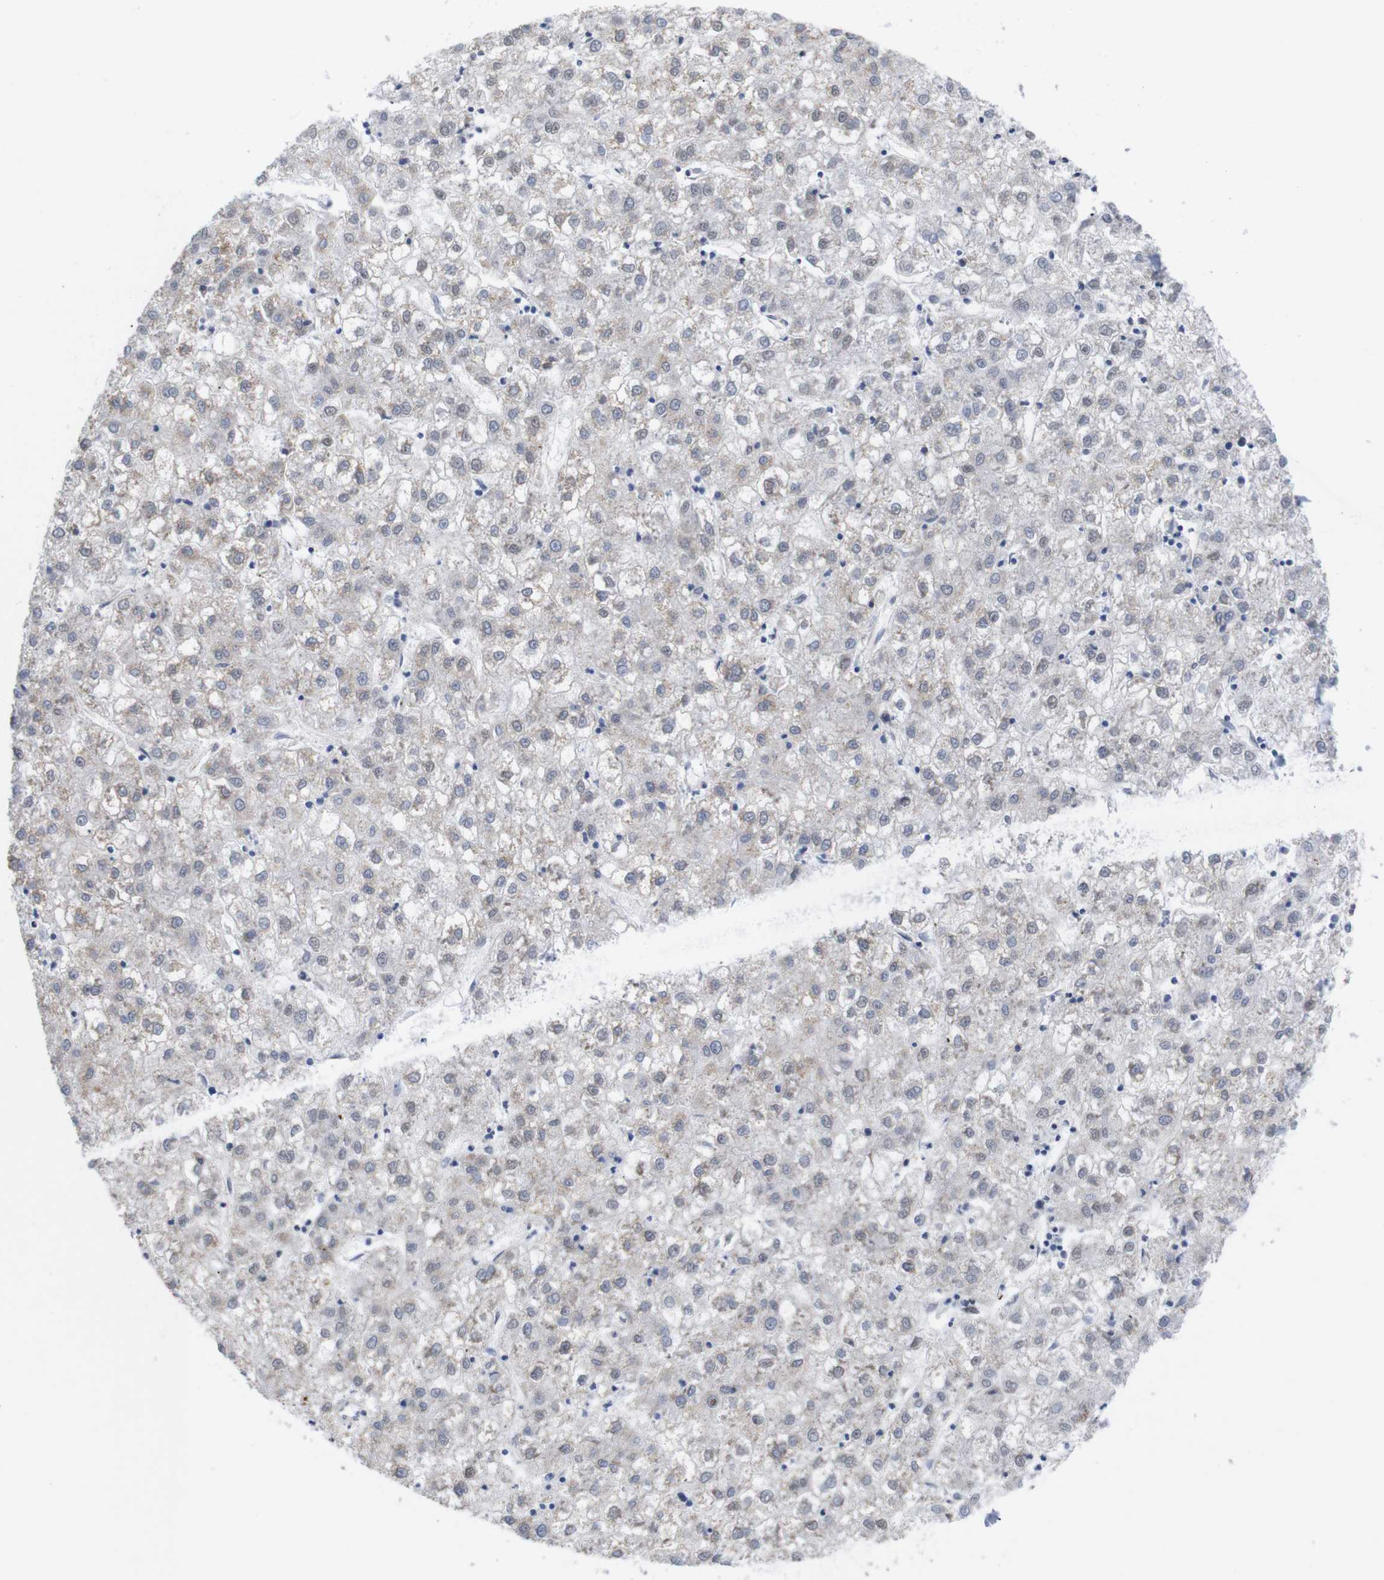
{"staining": {"intensity": "weak", "quantity": ">75%", "location": "cytoplasmic/membranous"}, "tissue": "liver cancer", "cell_type": "Tumor cells", "image_type": "cancer", "snomed": [{"axis": "morphology", "description": "Carcinoma, Hepatocellular, NOS"}, {"axis": "topography", "description": "Liver"}], "caption": "A photomicrograph of liver cancer (hepatocellular carcinoma) stained for a protein demonstrates weak cytoplasmic/membranous brown staining in tumor cells.", "gene": "USH1C", "patient": {"sex": "male", "age": 72}}